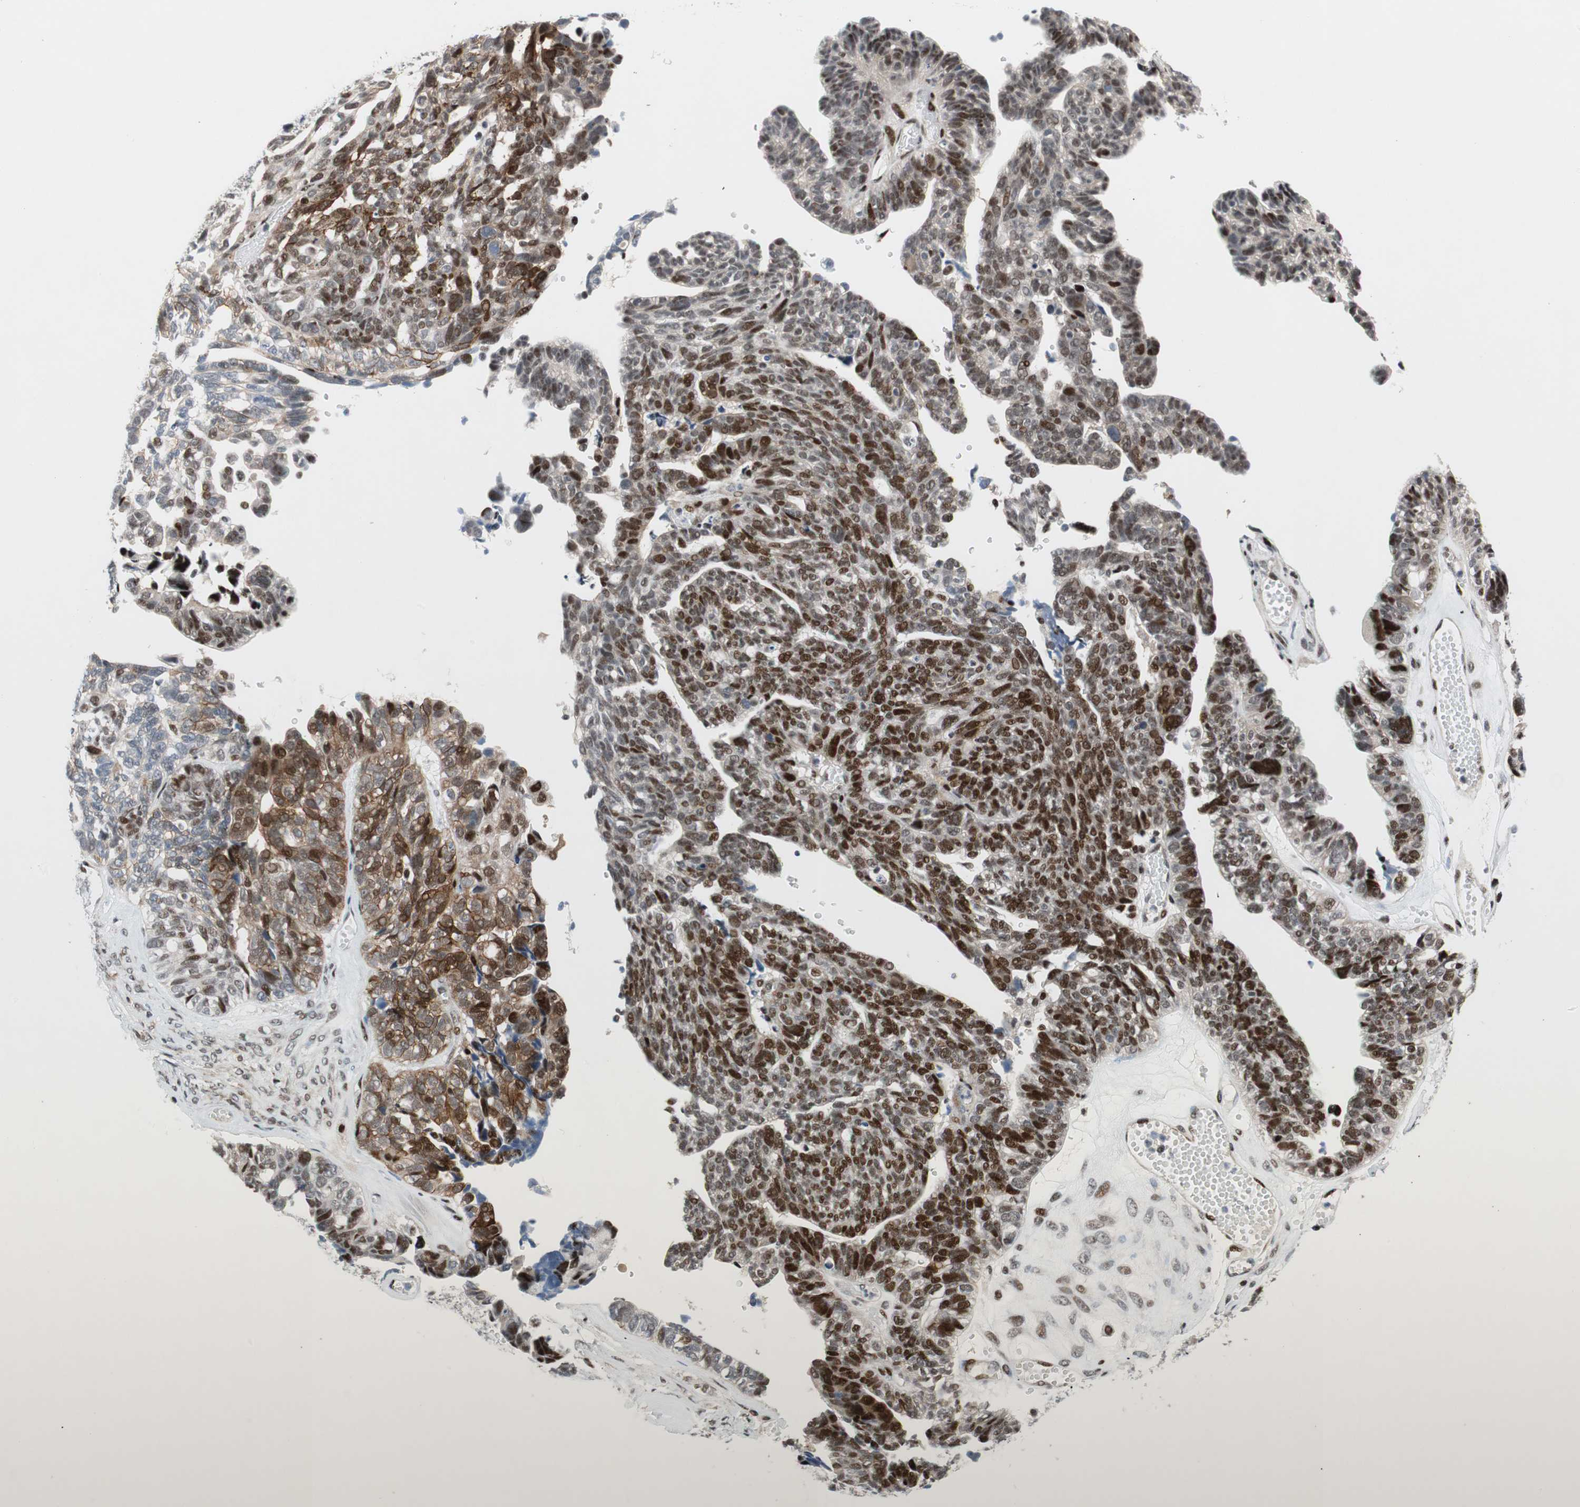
{"staining": {"intensity": "strong", "quantity": ">75%", "location": "nuclear"}, "tissue": "ovarian cancer", "cell_type": "Tumor cells", "image_type": "cancer", "snomed": [{"axis": "morphology", "description": "Cystadenocarcinoma, serous, NOS"}, {"axis": "topography", "description": "Ovary"}], "caption": "A high-resolution micrograph shows immunohistochemistry staining of ovarian cancer, which reveals strong nuclear positivity in approximately >75% of tumor cells. Nuclei are stained in blue.", "gene": "FBXO44", "patient": {"sex": "female", "age": 79}}